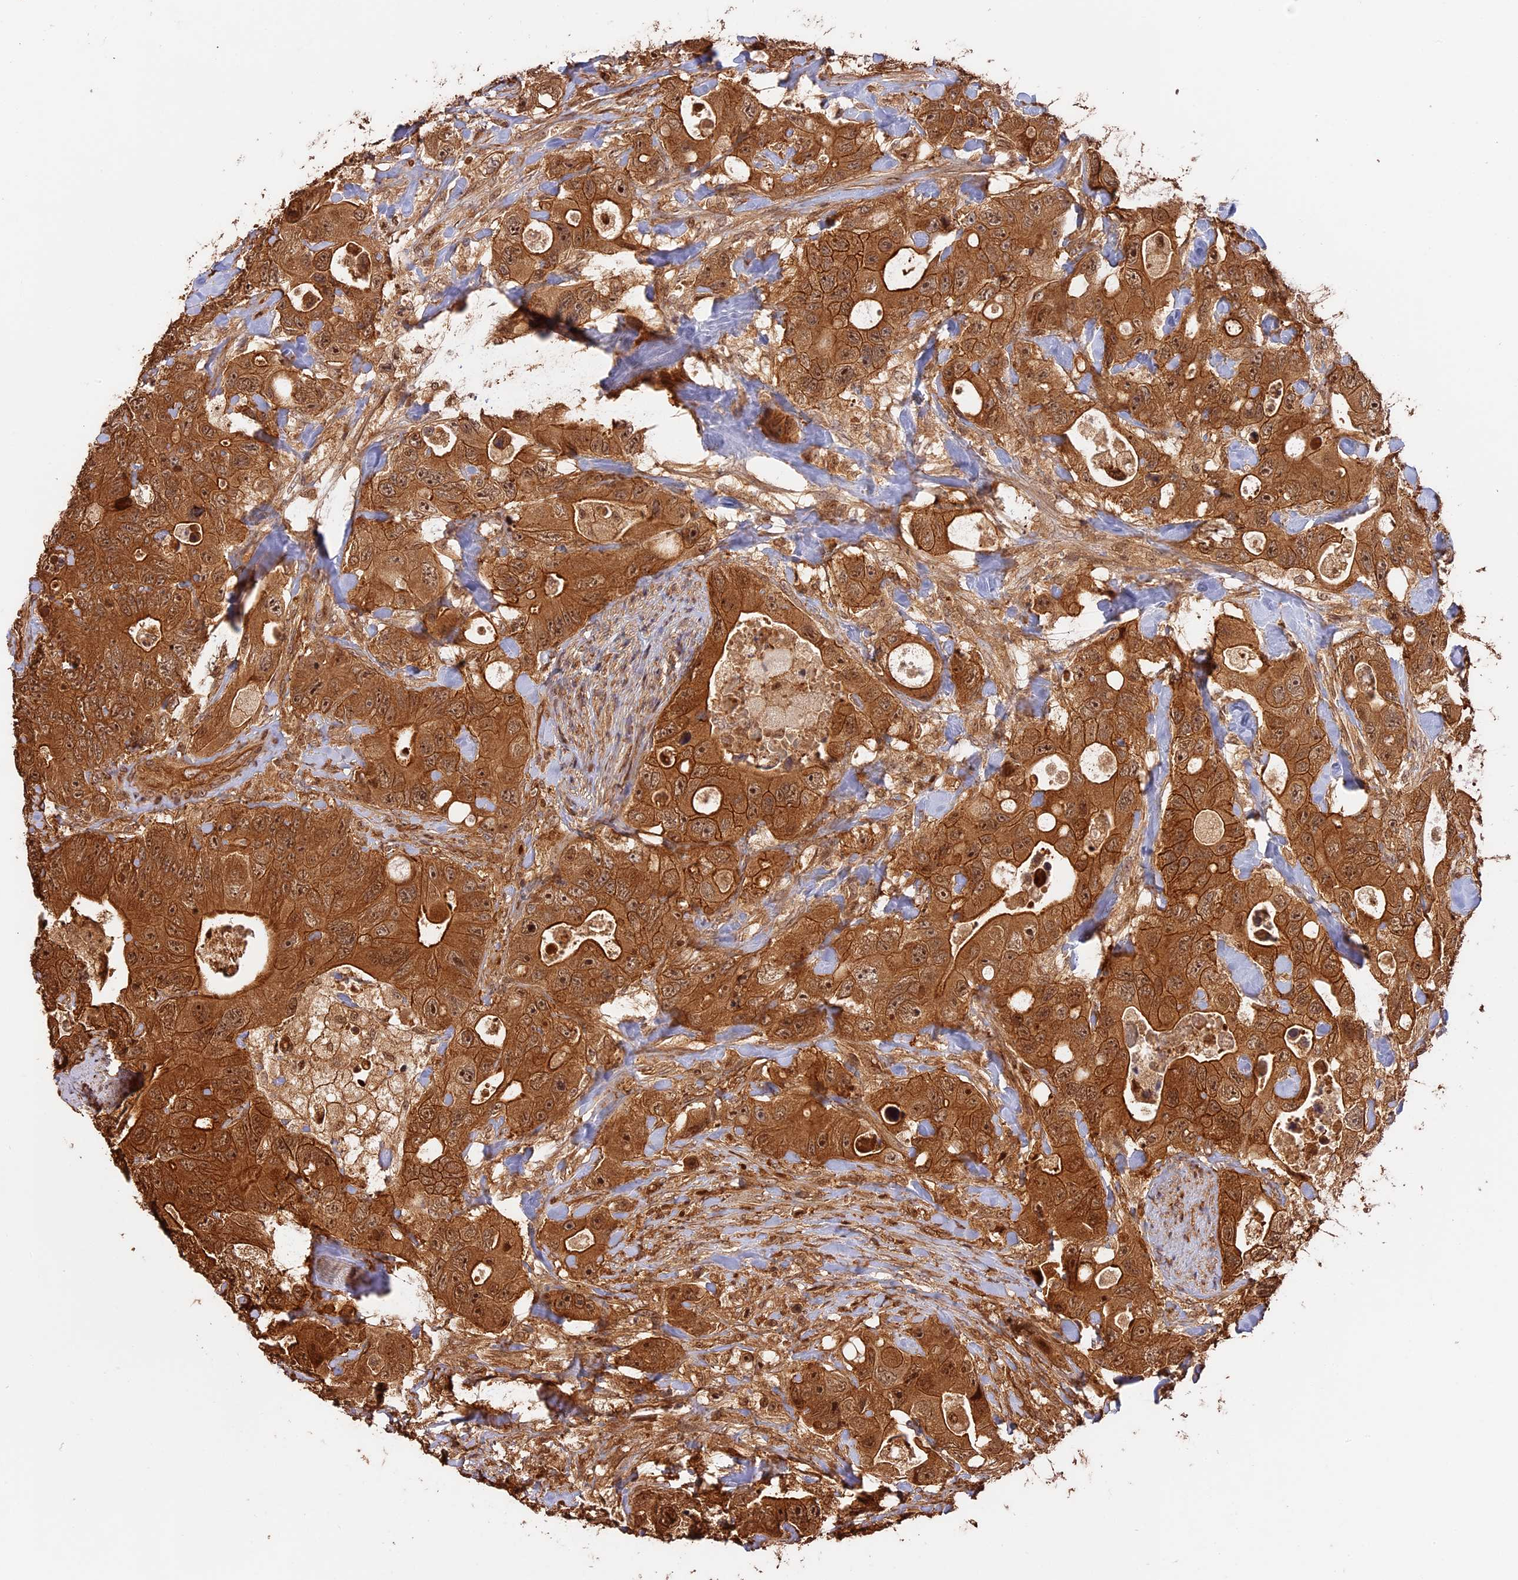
{"staining": {"intensity": "strong", "quantity": ">75%", "location": "cytoplasmic/membranous,nuclear"}, "tissue": "colorectal cancer", "cell_type": "Tumor cells", "image_type": "cancer", "snomed": [{"axis": "morphology", "description": "Adenocarcinoma, NOS"}, {"axis": "topography", "description": "Colon"}], "caption": "Protein positivity by immunohistochemistry (IHC) shows strong cytoplasmic/membranous and nuclear expression in about >75% of tumor cells in adenocarcinoma (colorectal).", "gene": "PPP1R37", "patient": {"sex": "female", "age": 46}}